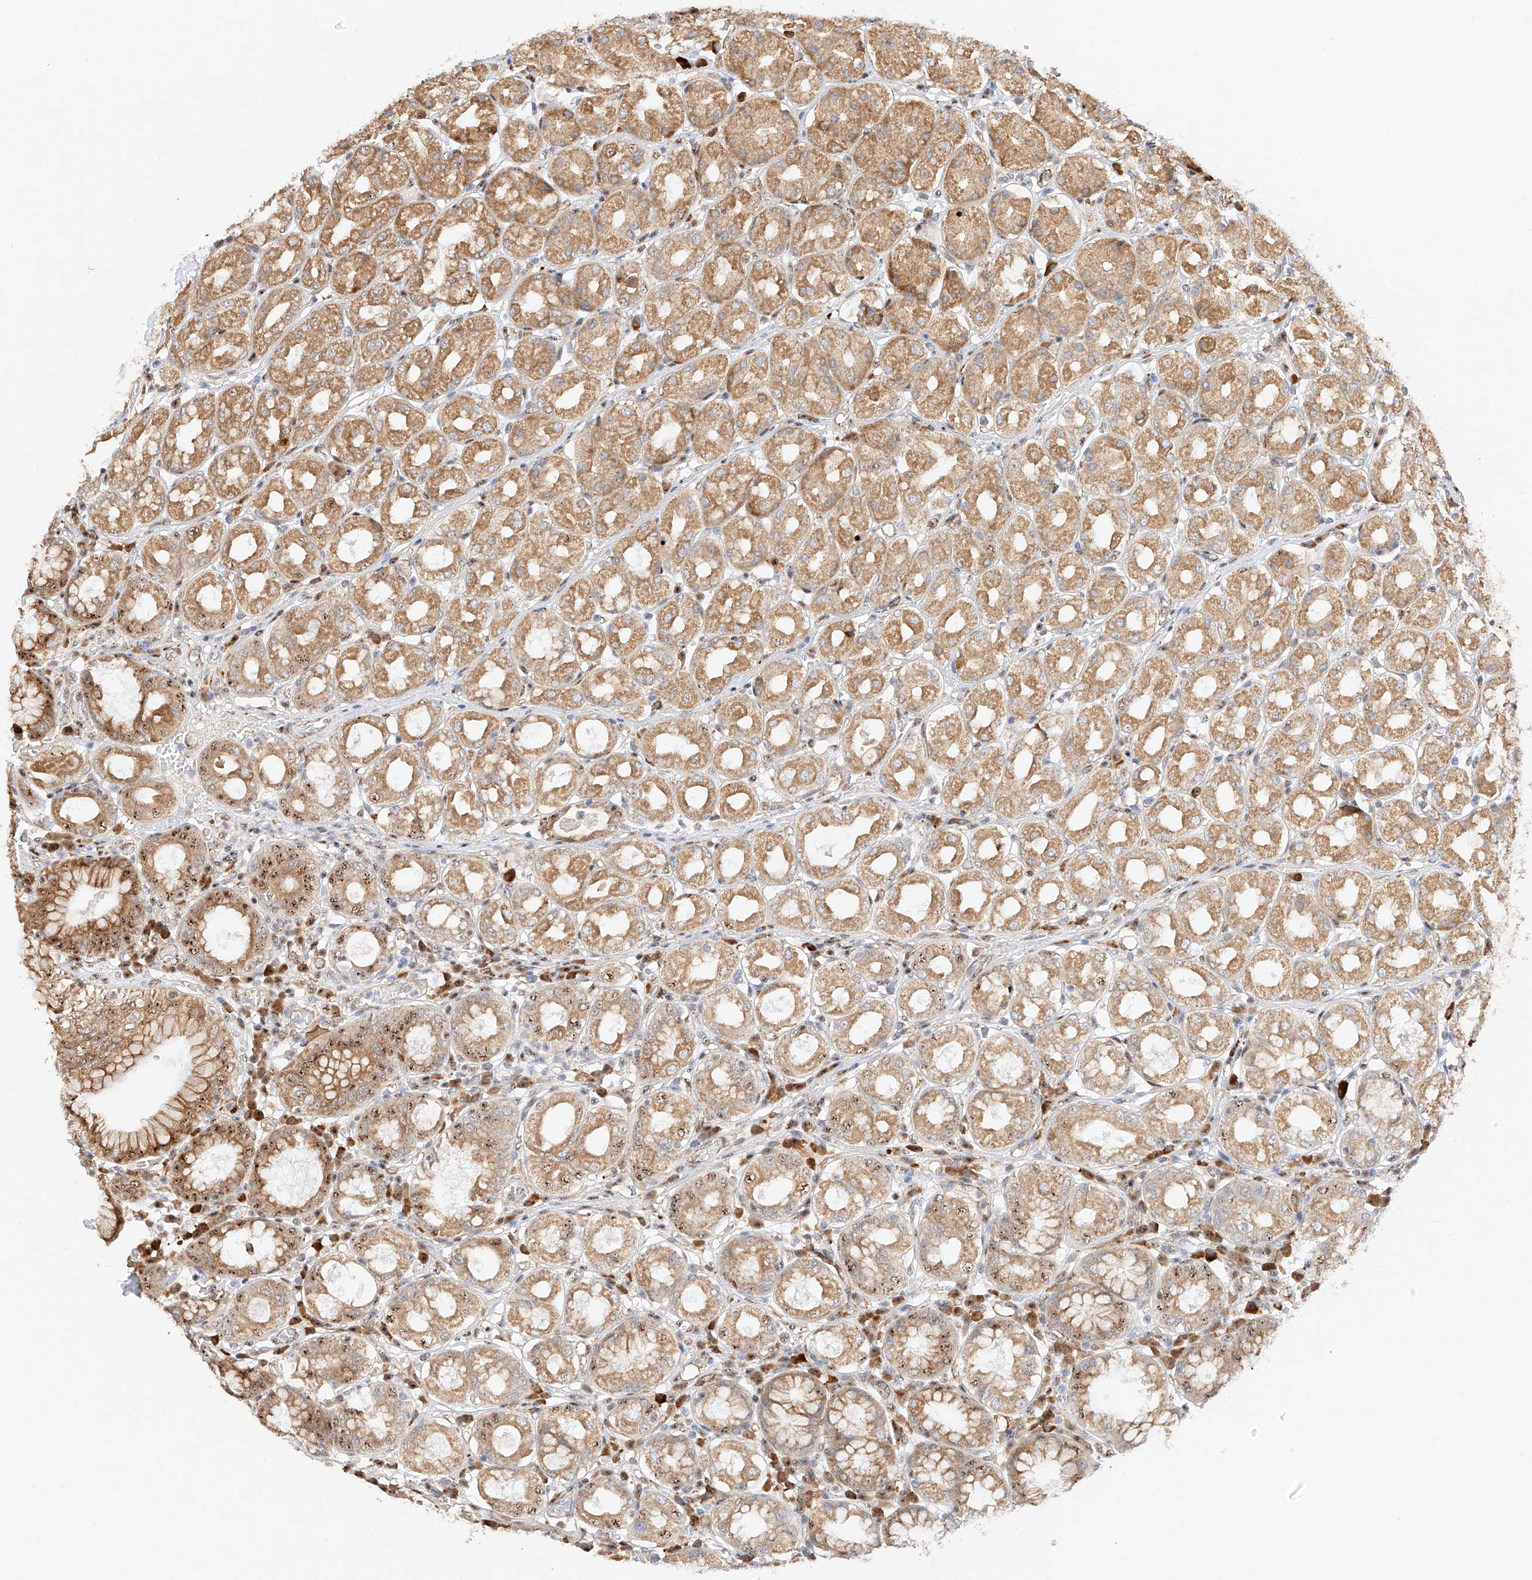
{"staining": {"intensity": "moderate", "quantity": ">75%", "location": "cytoplasmic/membranous,nuclear"}, "tissue": "stomach", "cell_type": "Glandular cells", "image_type": "normal", "snomed": [{"axis": "morphology", "description": "Normal tissue, NOS"}, {"axis": "topography", "description": "Stomach"}, {"axis": "topography", "description": "Stomach, lower"}], "caption": "Protein positivity by immunohistochemistry (IHC) exhibits moderate cytoplasmic/membranous,nuclear positivity in about >75% of glandular cells in normal stomach.", "gene": "ATXN7L2", "patient": {"sex": "female", "age": 56}}